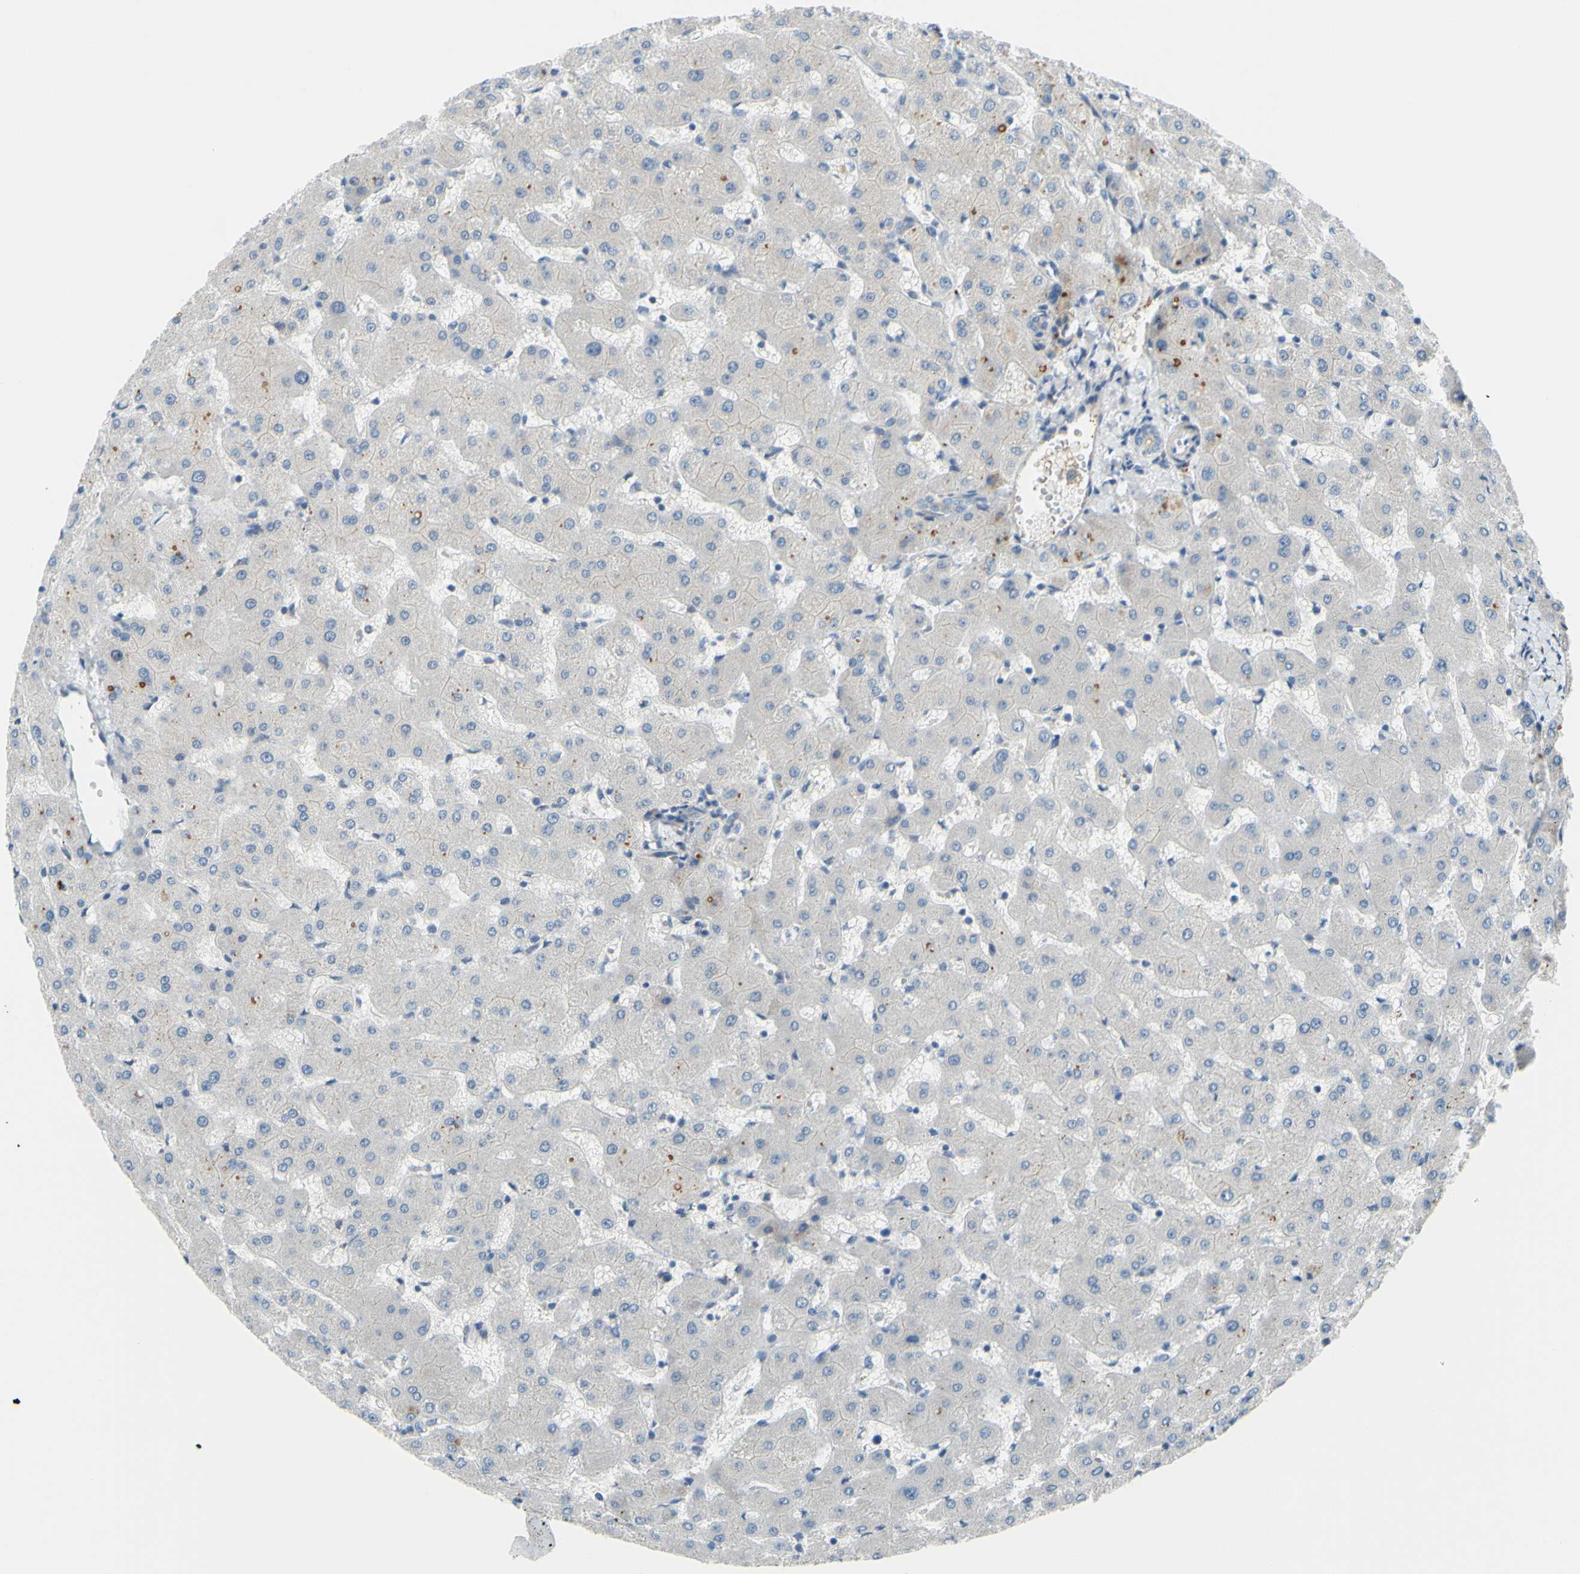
{"staining": {"intensity": "negative", "quantity": "none", "location": "none"}, "tissue": "liver", "cell_type": "Cholangiocytes", "image_type": "normal", "snomed": [{"axis": "morphology", "description": "Normal tissue, NOS"}, {"axis": "topography", "description": "Liver"}], "caption": "The IHC micrograph has no significant staining in cholangiocytes of liver. (DAB IHC visualized using brightfield microscopy, high magnification).", "gene": "ARHGAP1", "patient": {"sex": "female", "age": 63}}